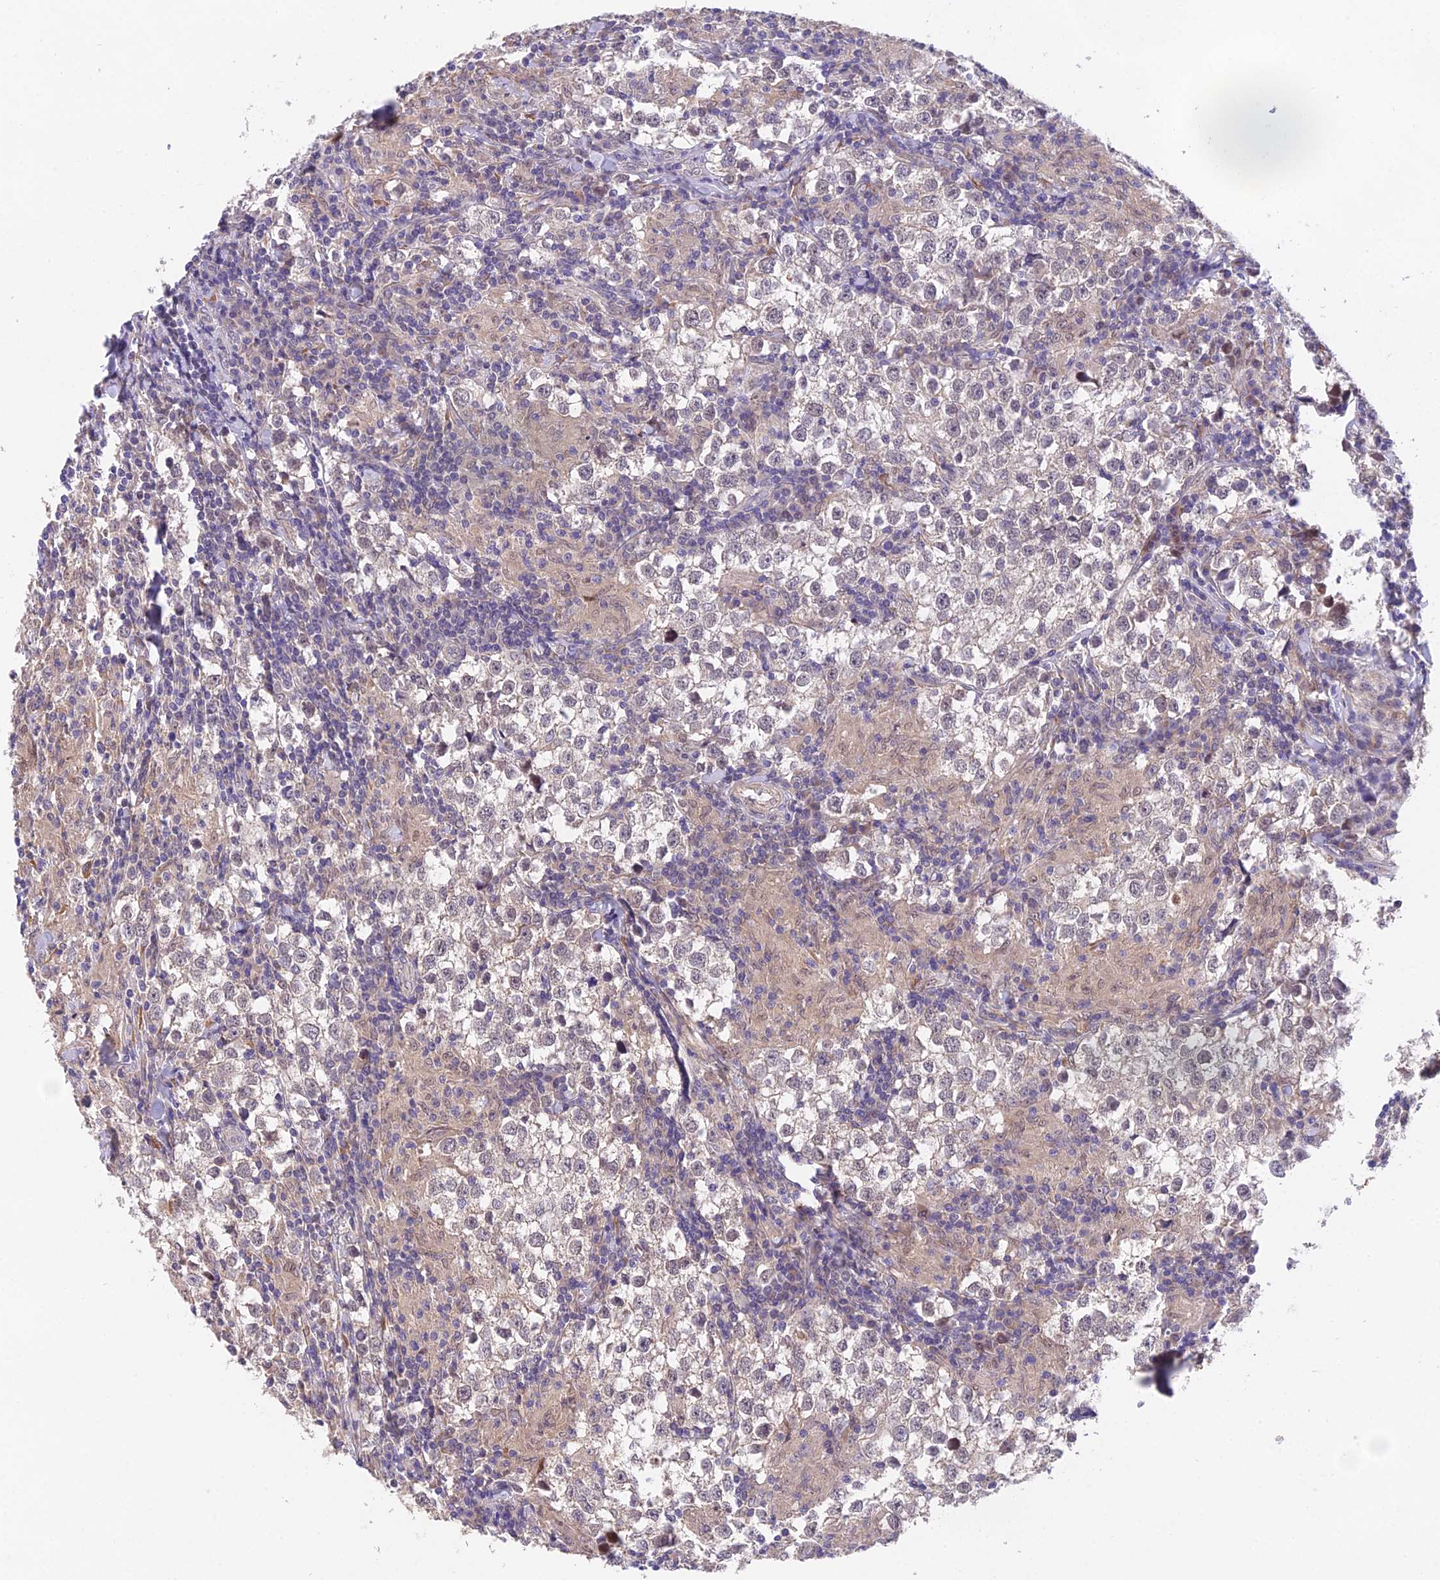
{"staining": {"intensity": "negative", "quantity": "none", "location": "none"}, "tissue": "testis cancer", "cell_type": "Tumor cells", "image_type": "cancer", "snomed": [{"axis": "morphology", "description": "Seminoma, NOS"}, {"axis": "morphology", "description": "Carcinoma, Embryonal, NOS"}, {"axis": "topography", "description": "Testis"}], "caption": "This photomicrograph is of testis cancer (seminoma) stained with immunohistochemistry to label a protein in brown with the nuclei are counter-stained blue. There is no positivity in tumor cells.", "gene": "PUS10", "patient": {"sex": "male", "age": 36}}